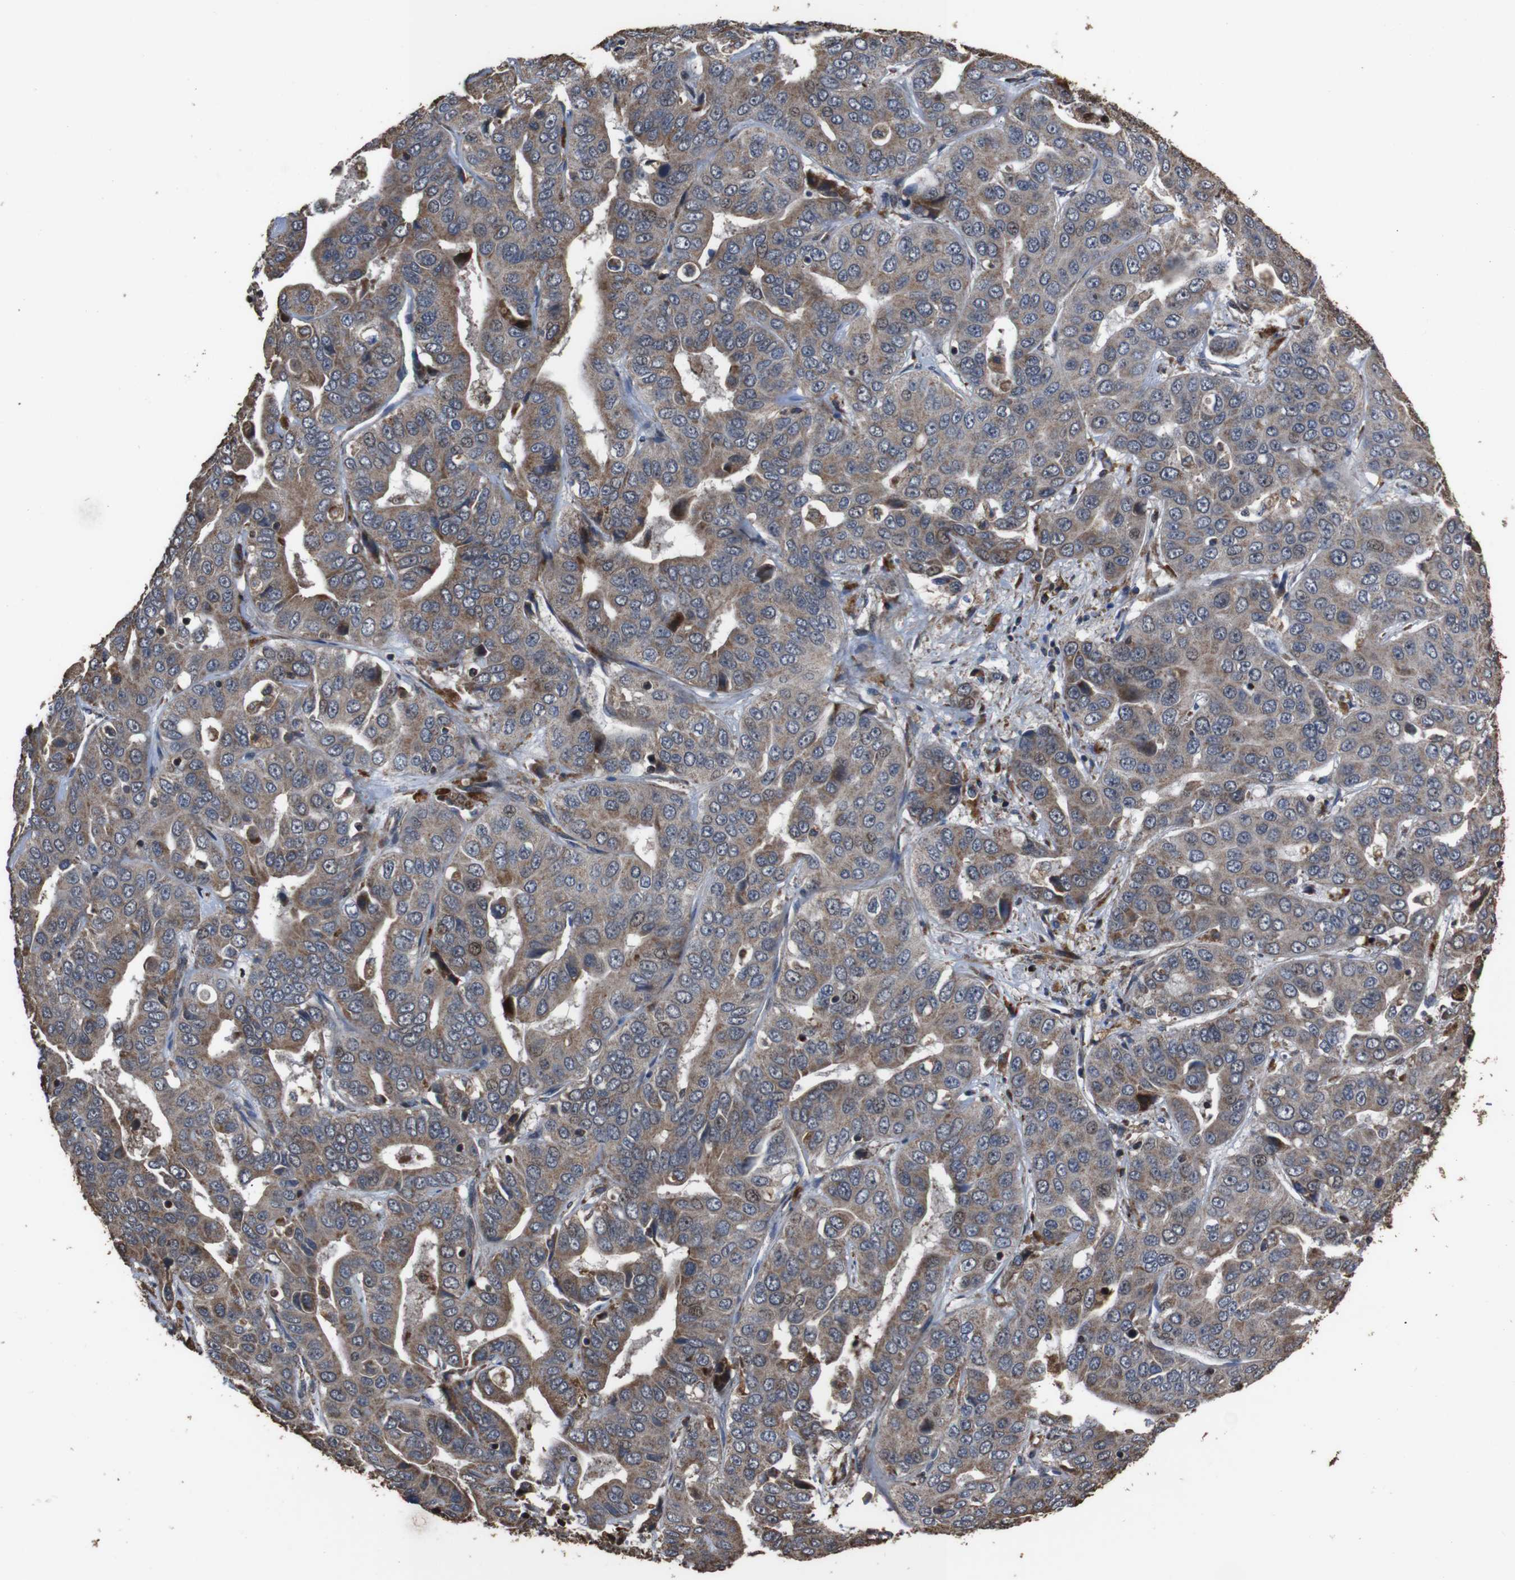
{"staining": {"intensity": "moderate", "quantity": ">75%", "location": "cytoplasmic/membranous"}, "tissue": "liver cancer", "cell_type": "Tumor cells", "image_type": "cancer", "snomed": [{"axis": "morphology", "description": "Cholangiocarcinoma"}, {"axis": "topography", "description": "Liver"}], "caption": "About >75% of tumor cells in liver cancer demonstrate moderate cytoplasmic/membranous protein staining as visualized by brown immunohistochemical staining.", "gene": "SNN", "patient": {"sex": "female", "age": 52}}